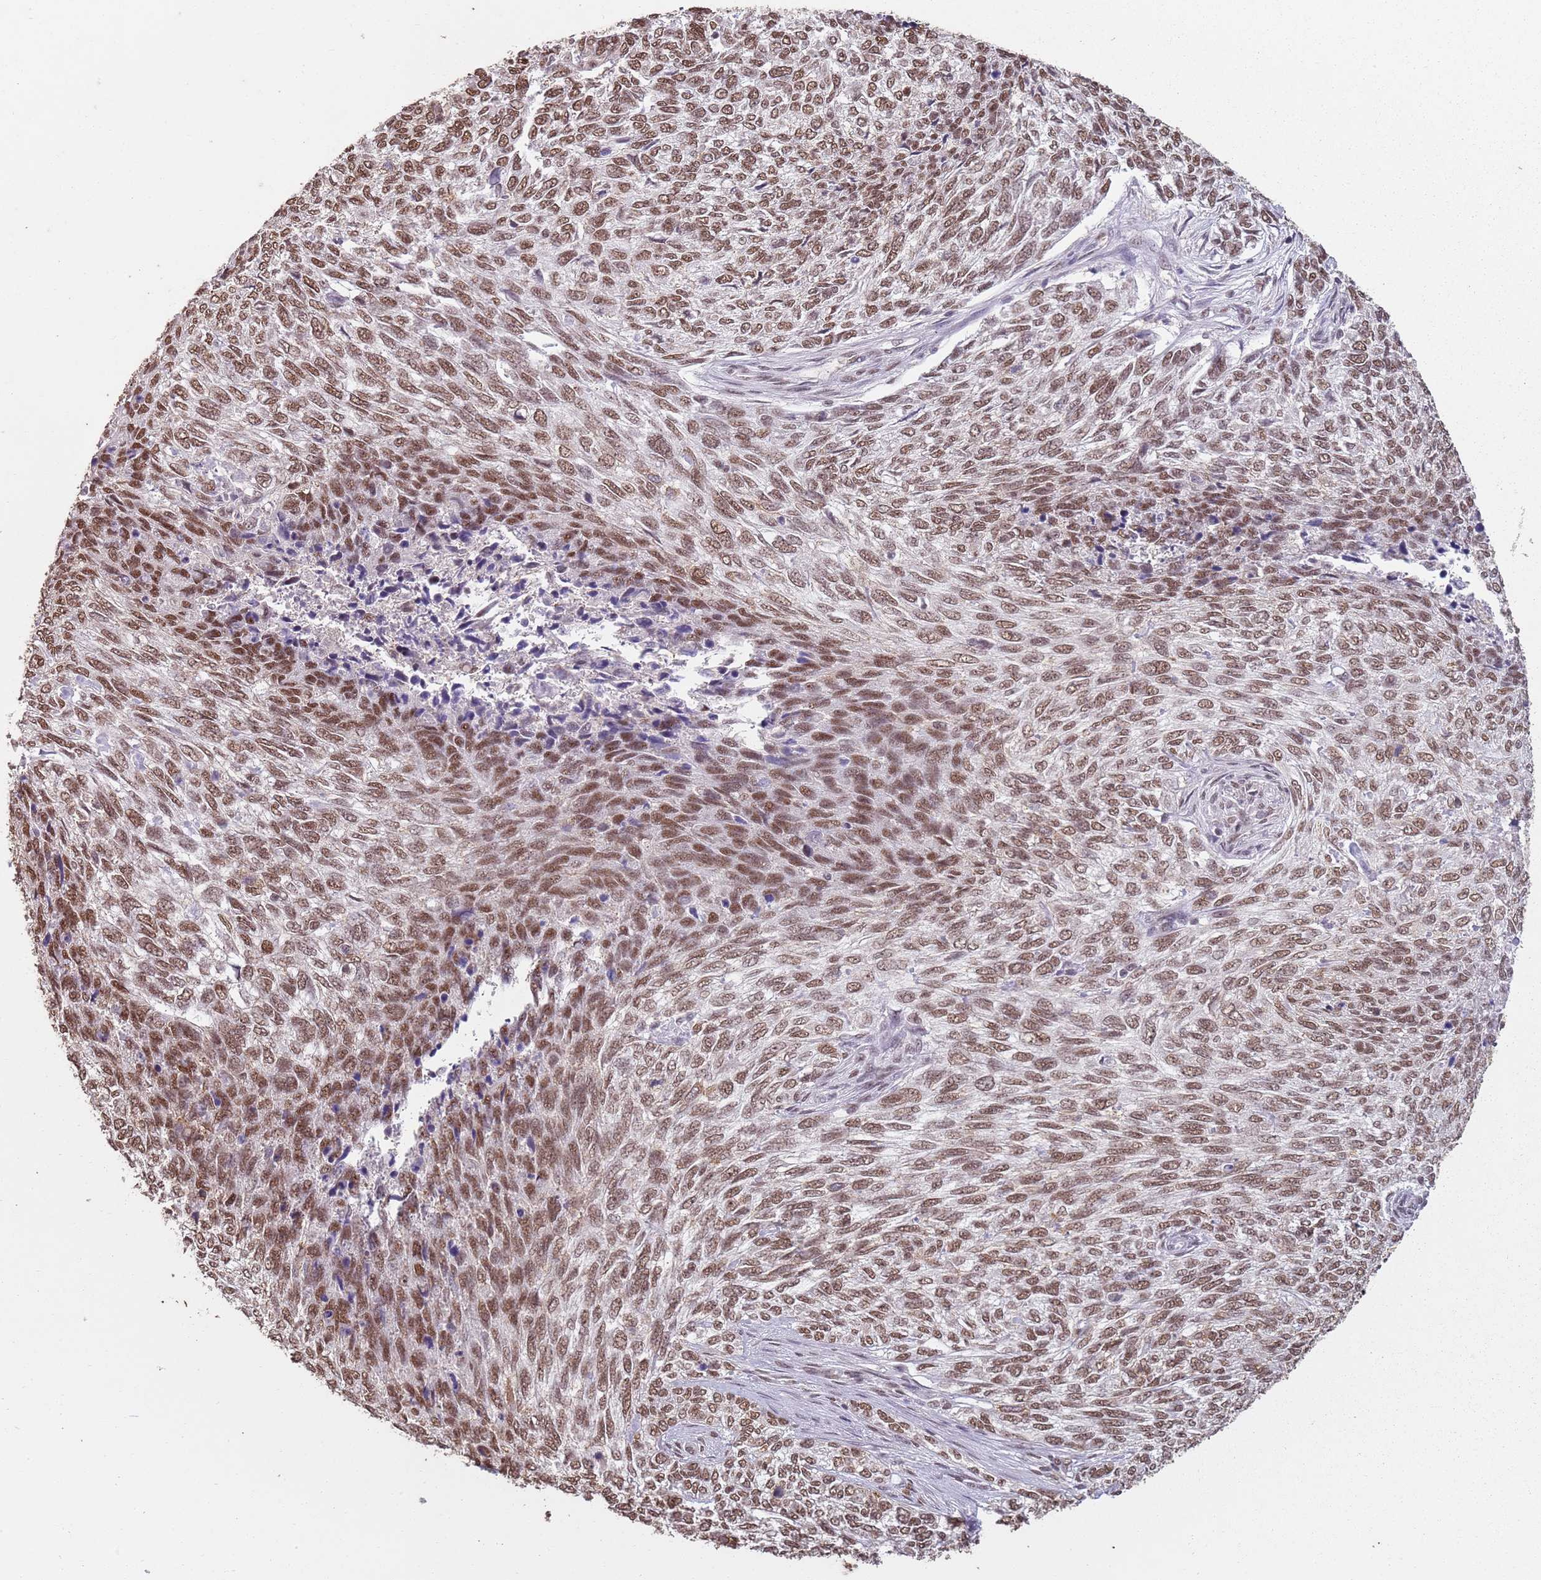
{"staining": {"intensity": "moderate", "quantity": ">75%", "location": "nuclear"}, "tissue": "skin cancer", "cell_type": "Tumor cells", "image_type": "cancer", "snomed": [{"axis": "morphology", "description": "Basal cell carcinoma"}, {"axis": "topography", "description": "Skin"}], "caption": "Skin basal cell carcinoma tissue exhibits moderate nuclear staining in approximately >75% of tumor cells, visualized by immunohistochemistry.", "gene": "ARL14EP", "patient": {"sex": "female", "age": 65}}